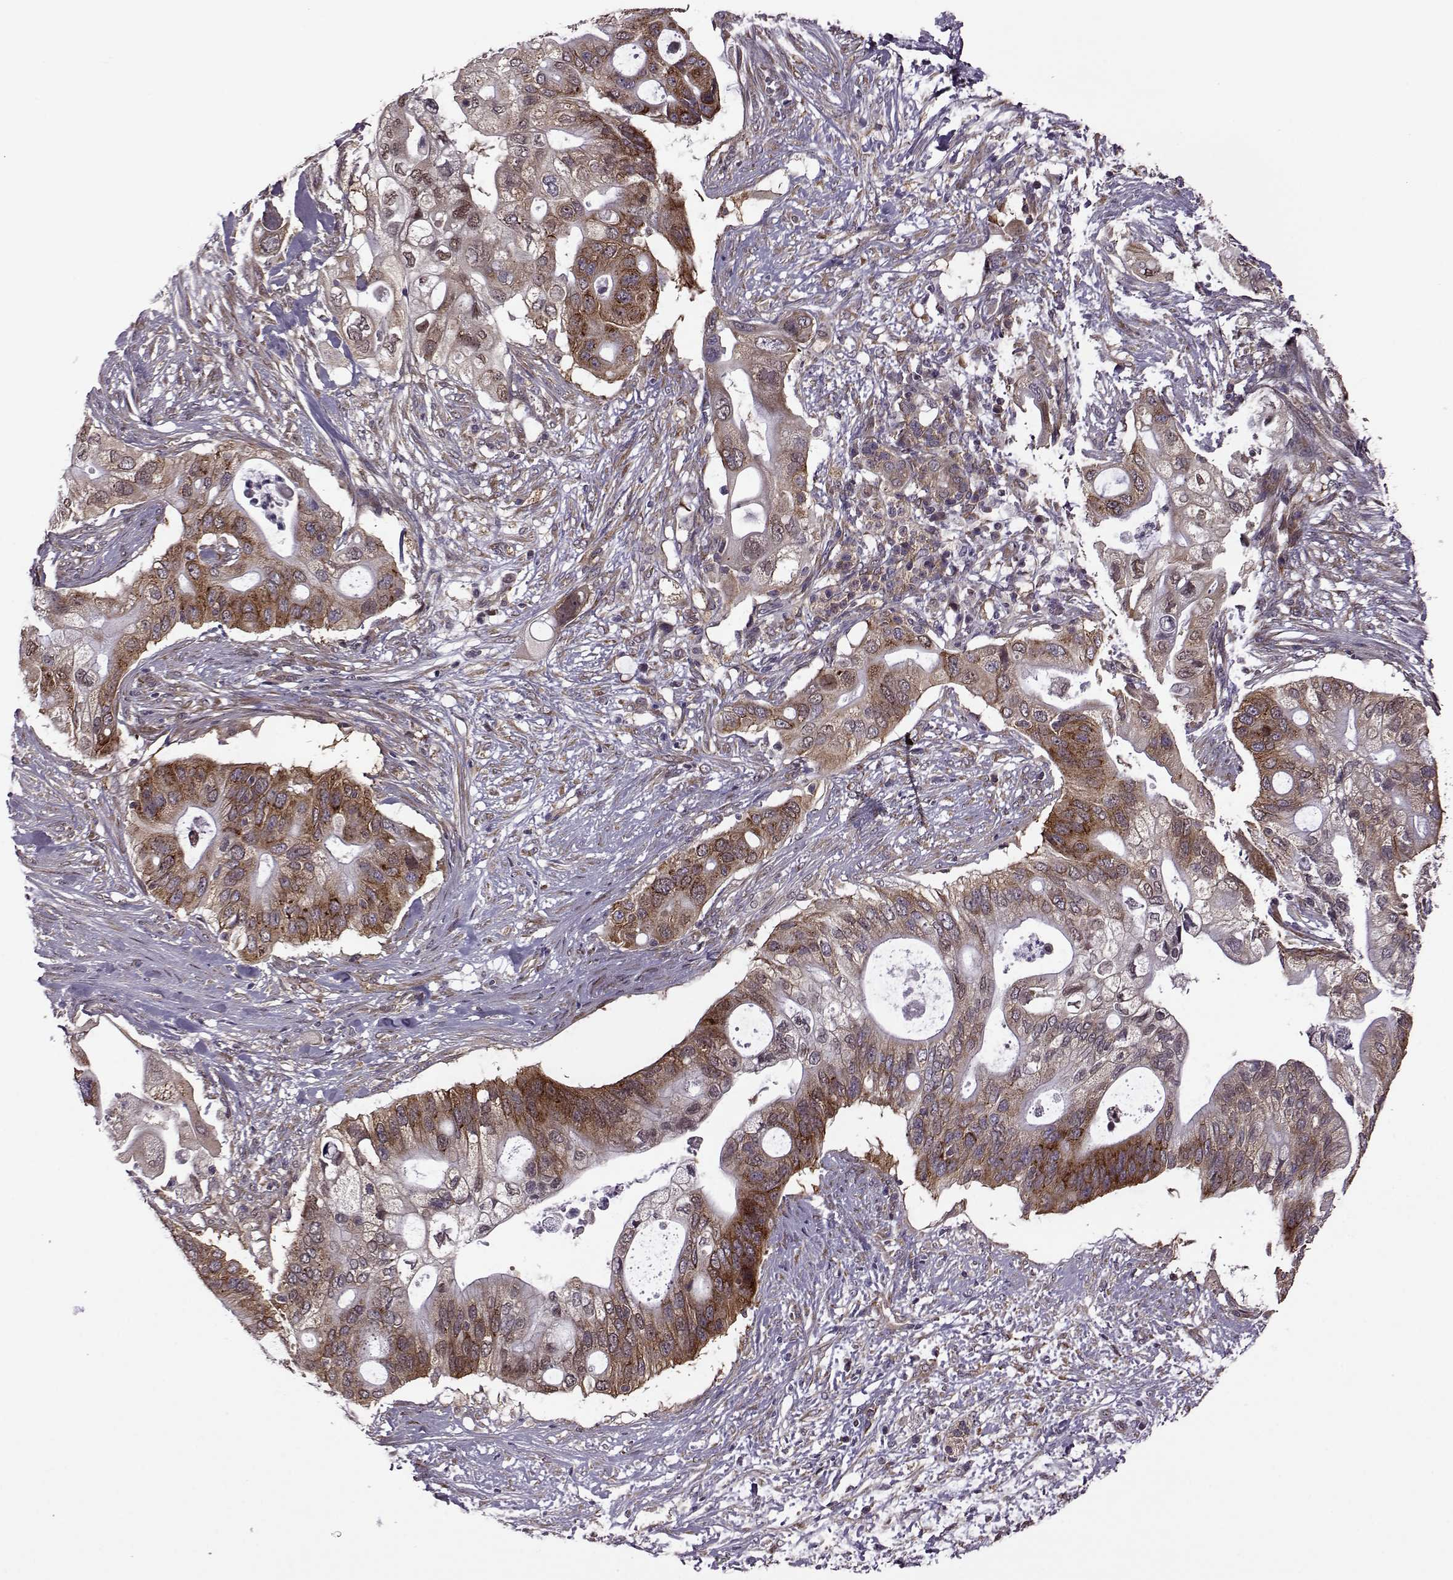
{"staining": {"intensity": "strong", "quantity": ">75%", "location": "cytoplasmic/membranous"}, "tissue": "pancreatic cancer", "cell_type": "Tumor cells", "image_type": "cancer", "snomed": [{"axis": "morphology", "description": "Adenocarcinoma, NOS"}, {"axis": "topography", "description": "Pancreas"}], "caption": "The photomicrograph exhibits immunohistochemical staining of pancreatic cancer. There is strong cytoplasmic/membranous expression is appreciated in approximately >75% of tumor cells. (DAB (3,3'-diaminobenzidine) IHC, brown staining for protein, blue staining for nuclei).", "gene": "URI1", "patient": {"sex": "female", "age": 72}}